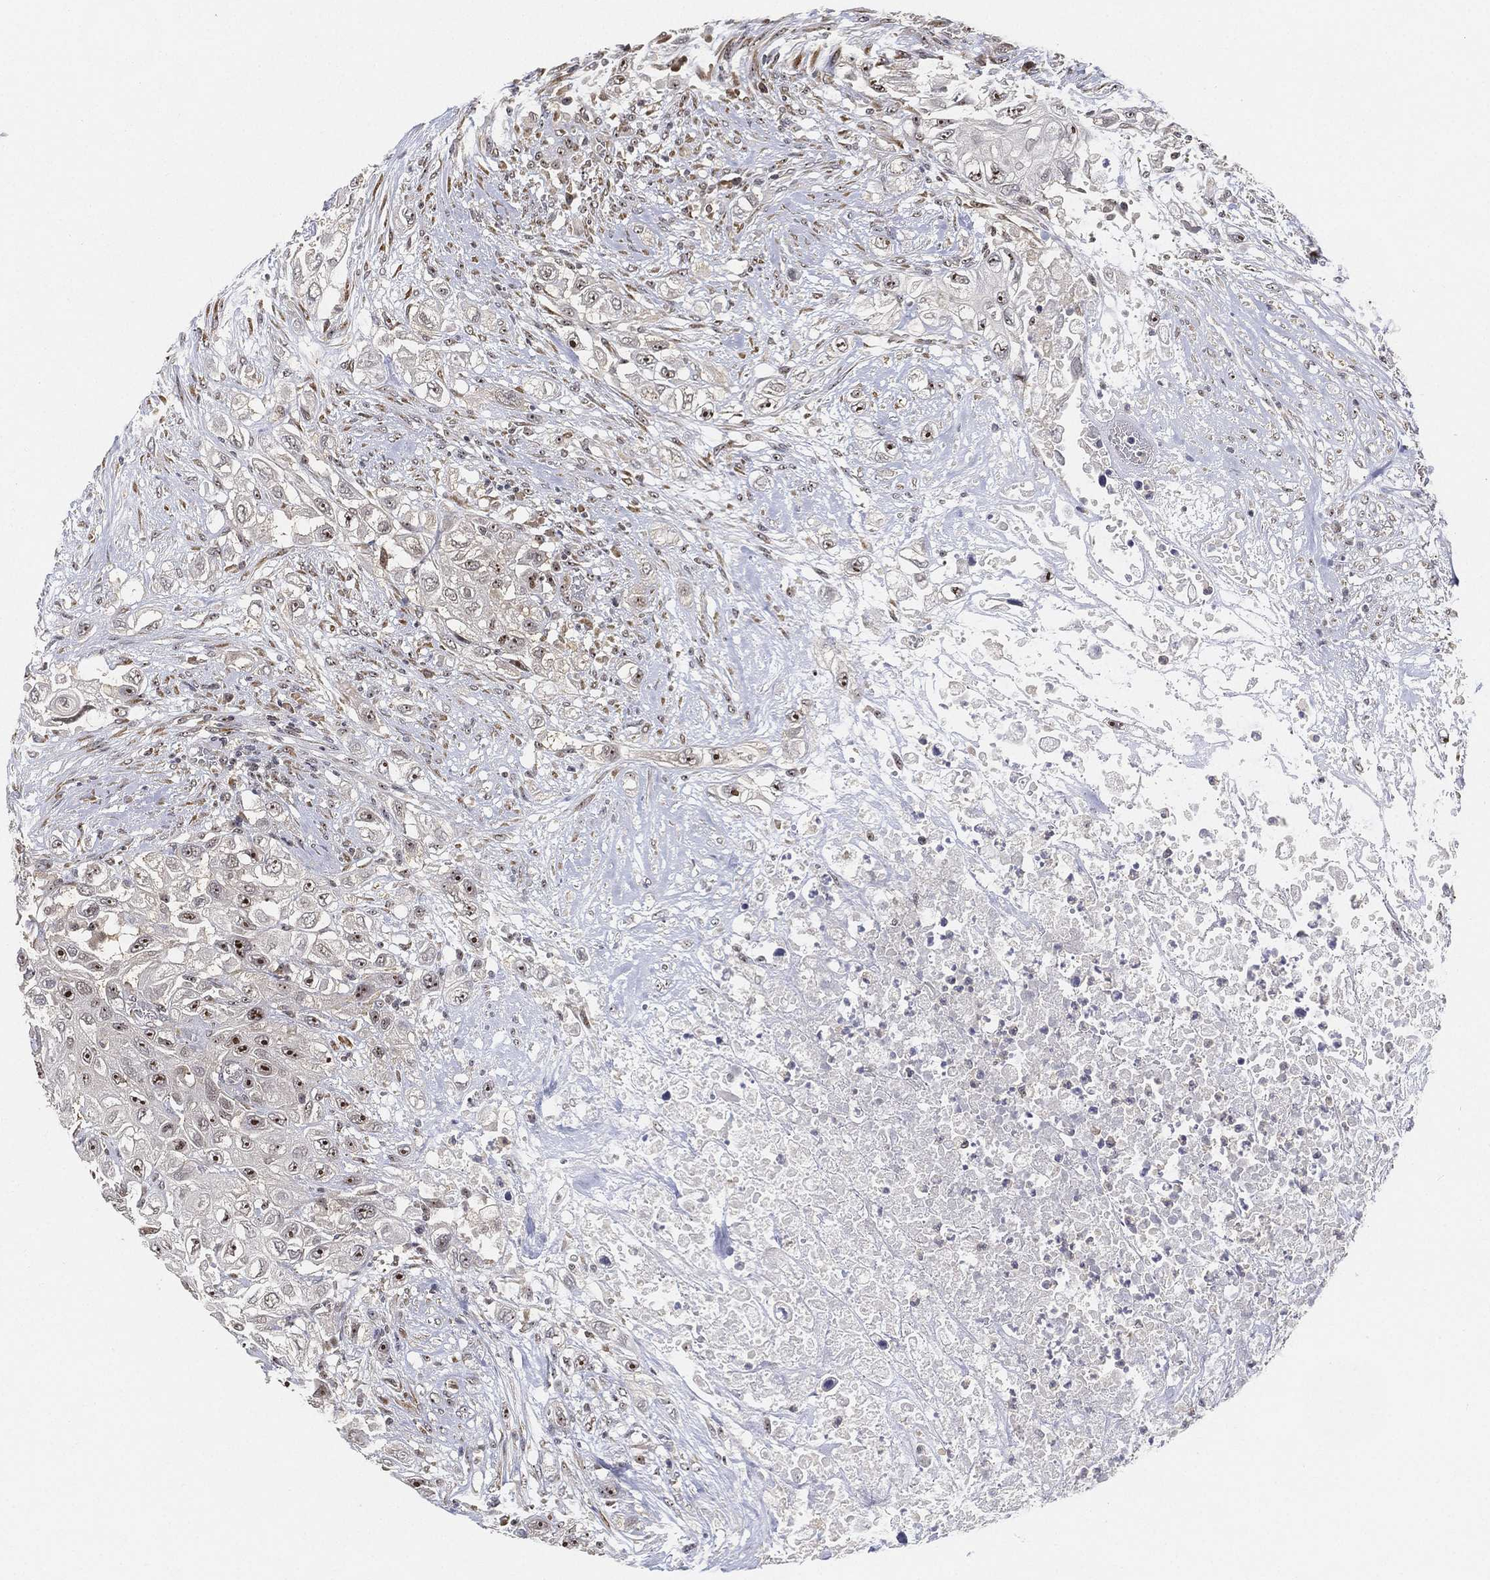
{"staining": {"intensity": "moderate", "quantity": "25%-75%", "location": "nuclear"}, "tissue": "urothelial cancer", "cell_type": "Tumor cells", "image_type": "cancer", "snomed": [{"axis": "morphology", "description": "Urothelial carcinoma, High grade"}, {"axis": "topography", "description": "Urinary bladder"}], "caption": "Protein analysis of urothelial cancer tissue demonstrates moderate nuclear expression in approximately 25%-75% of tumor cells. (DAB IHC, brown staining for protein, blue staining for nuclei).", "gene": "PPP1R16B", "patient": {"sex": "female", "age": 56}}